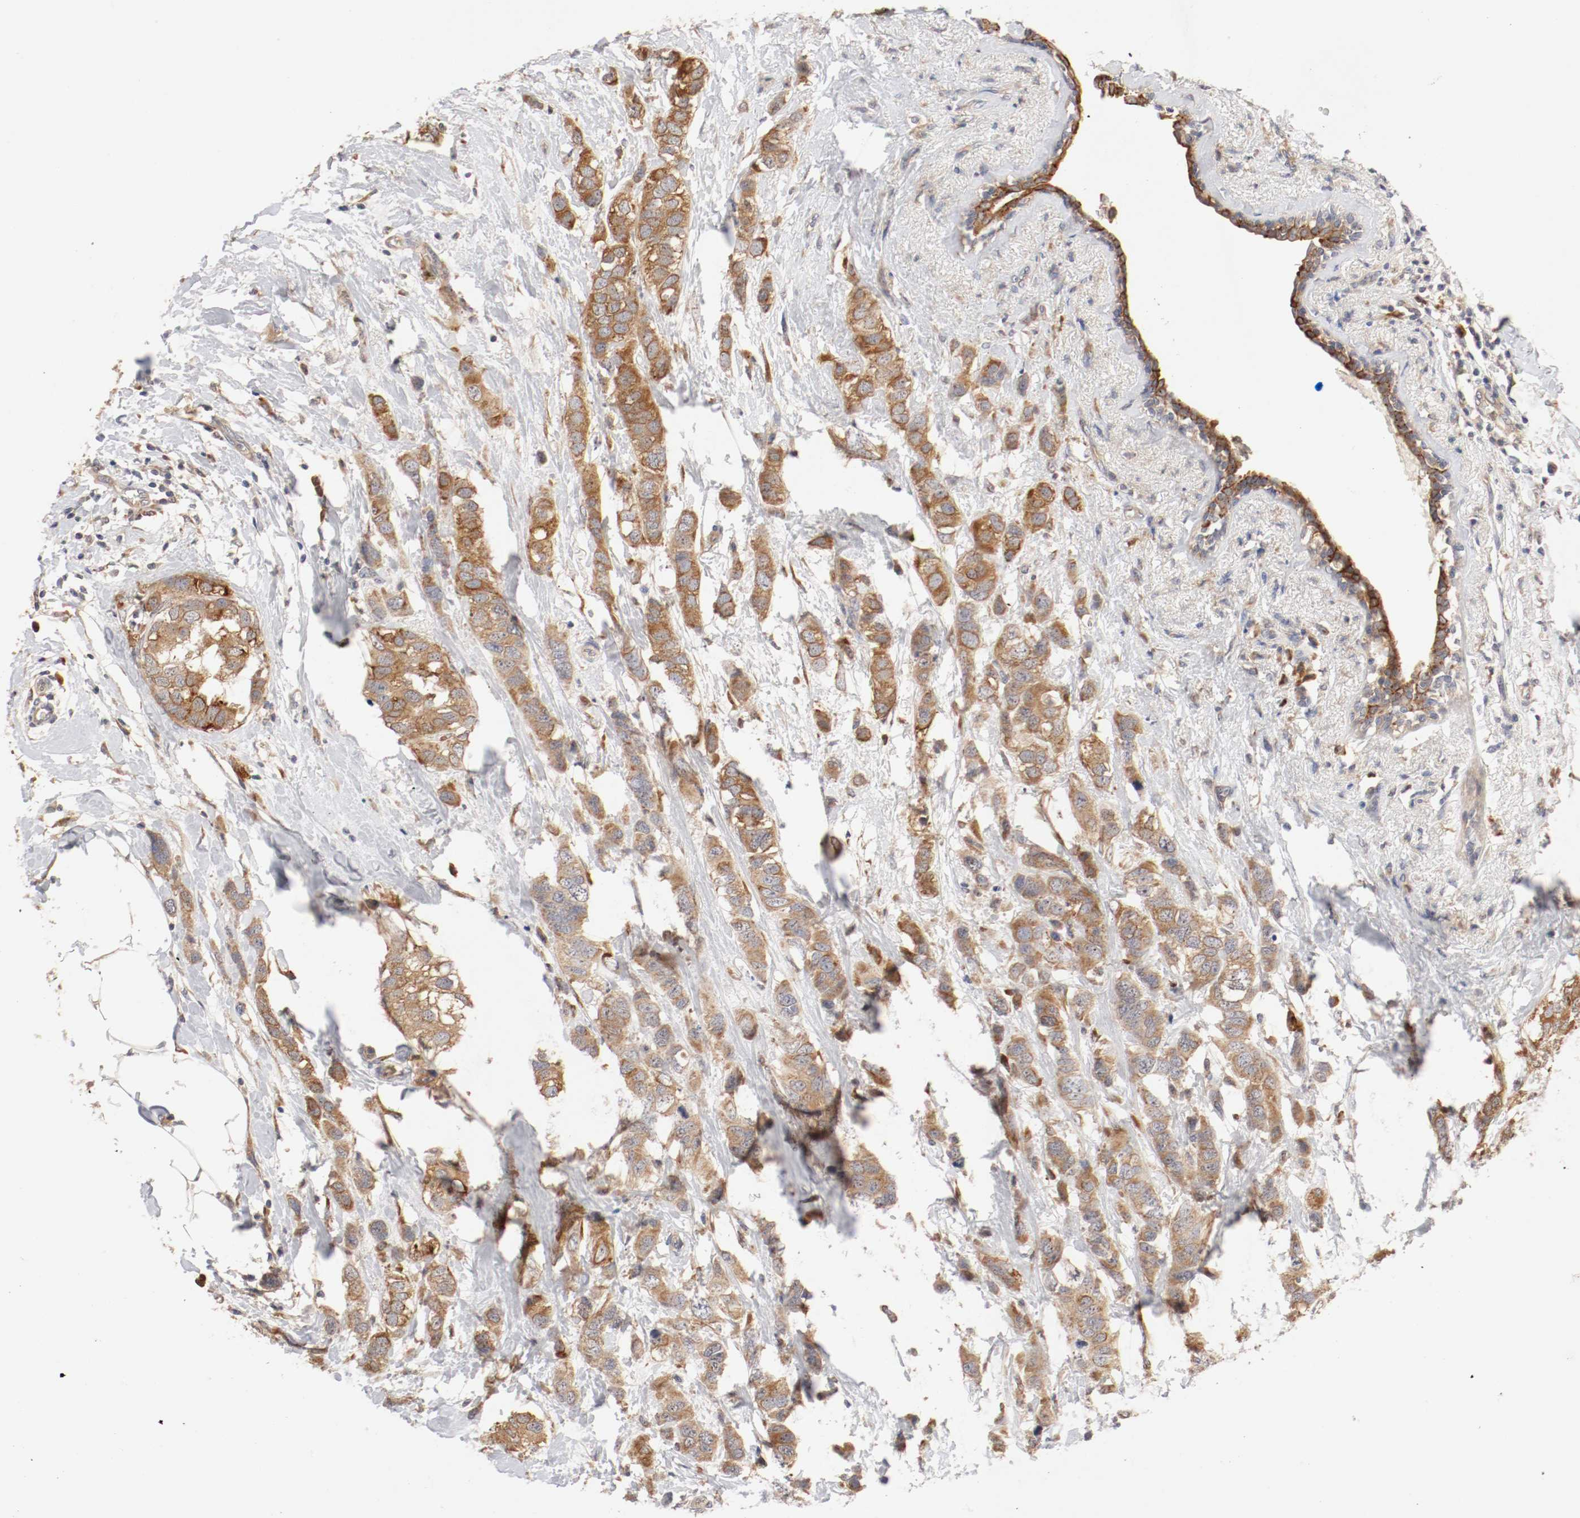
{"staining": {"intensity": "moderate", "quantity": ">75%", "location": "cytoplasmic/membranous"}, "tissue": "breast cancer", "cell_type": "Tumor cells", "image_type": "cancer", "snomed": [{"axis": "morphology", "description": "Normal tissue, NOS"}, {"axis": "morphology", "description": "Duct carcinoma"}, {"axis": "topography", "description": "Breast"}], "caption": "Tumor cells exhibit medium levels of moderate cytoplasmic/membranous expression in approximately >75% of cells in intraductal carcinoma (breast).", "gene": "FKBP3", "patient": {"sex": "female", "age": 50}}